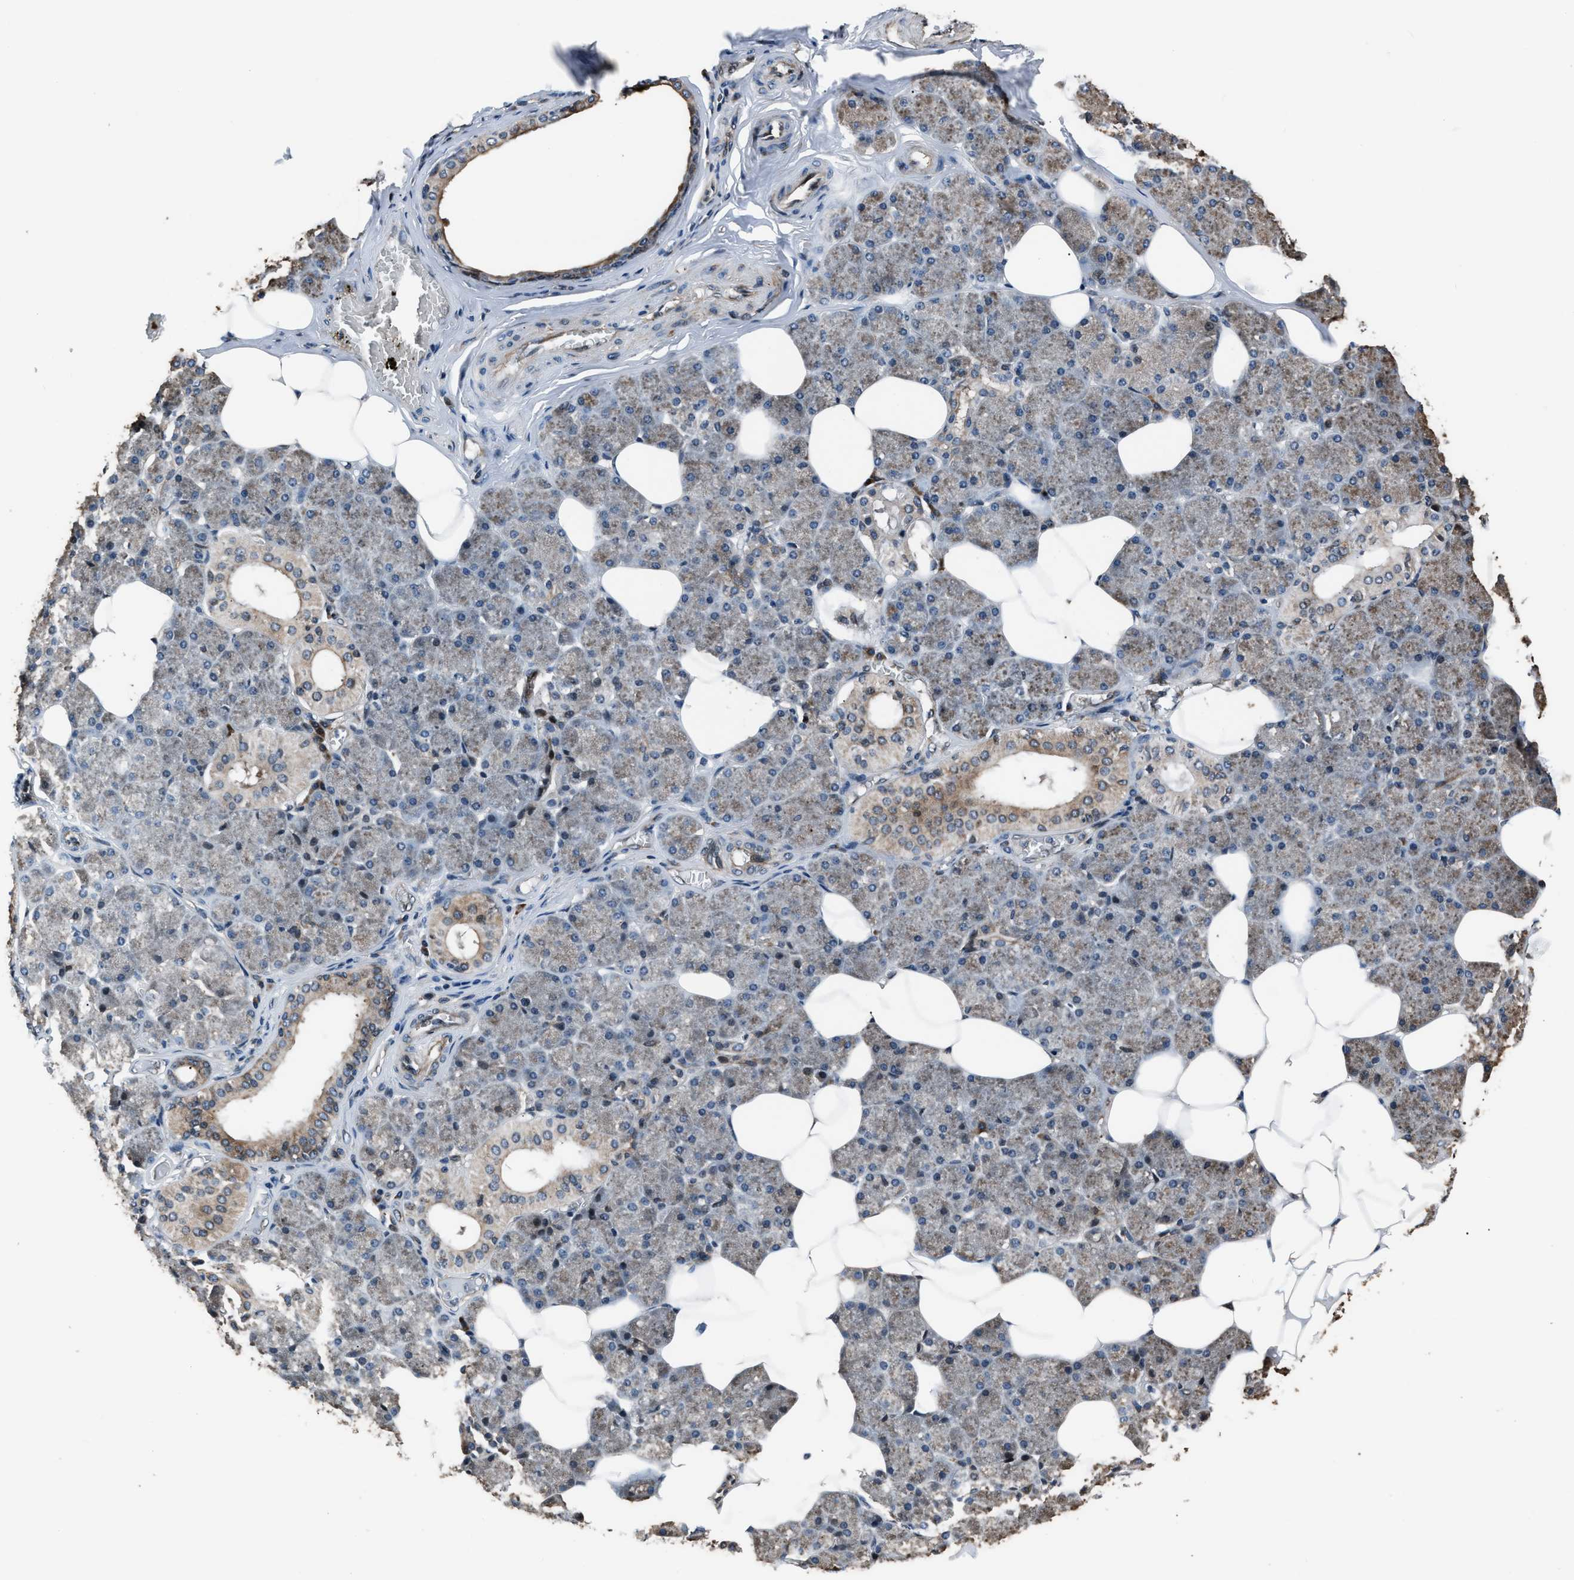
{"staining": {"intensity": "moderate", "quantity": ">75%", "location": "cytoplasmic/membranous"}, "tissue": "salivary gland", "cell_type": "Glandular cells", "image_type": "normal", "snomed": [{"axis": "morphology", "description": "Normal tissue, NOS"}, {"axis": "topography", "description": "Salivary gland"}], "caption": "DAB immunohistochemical staining of unremarkable human salivary gland shows moderate cytoplasmic/membranous protein staining in approximately >75% of glandular cells.", "gene": "DYNC2I1", "patient": {"sex": "male", "age": 62}}